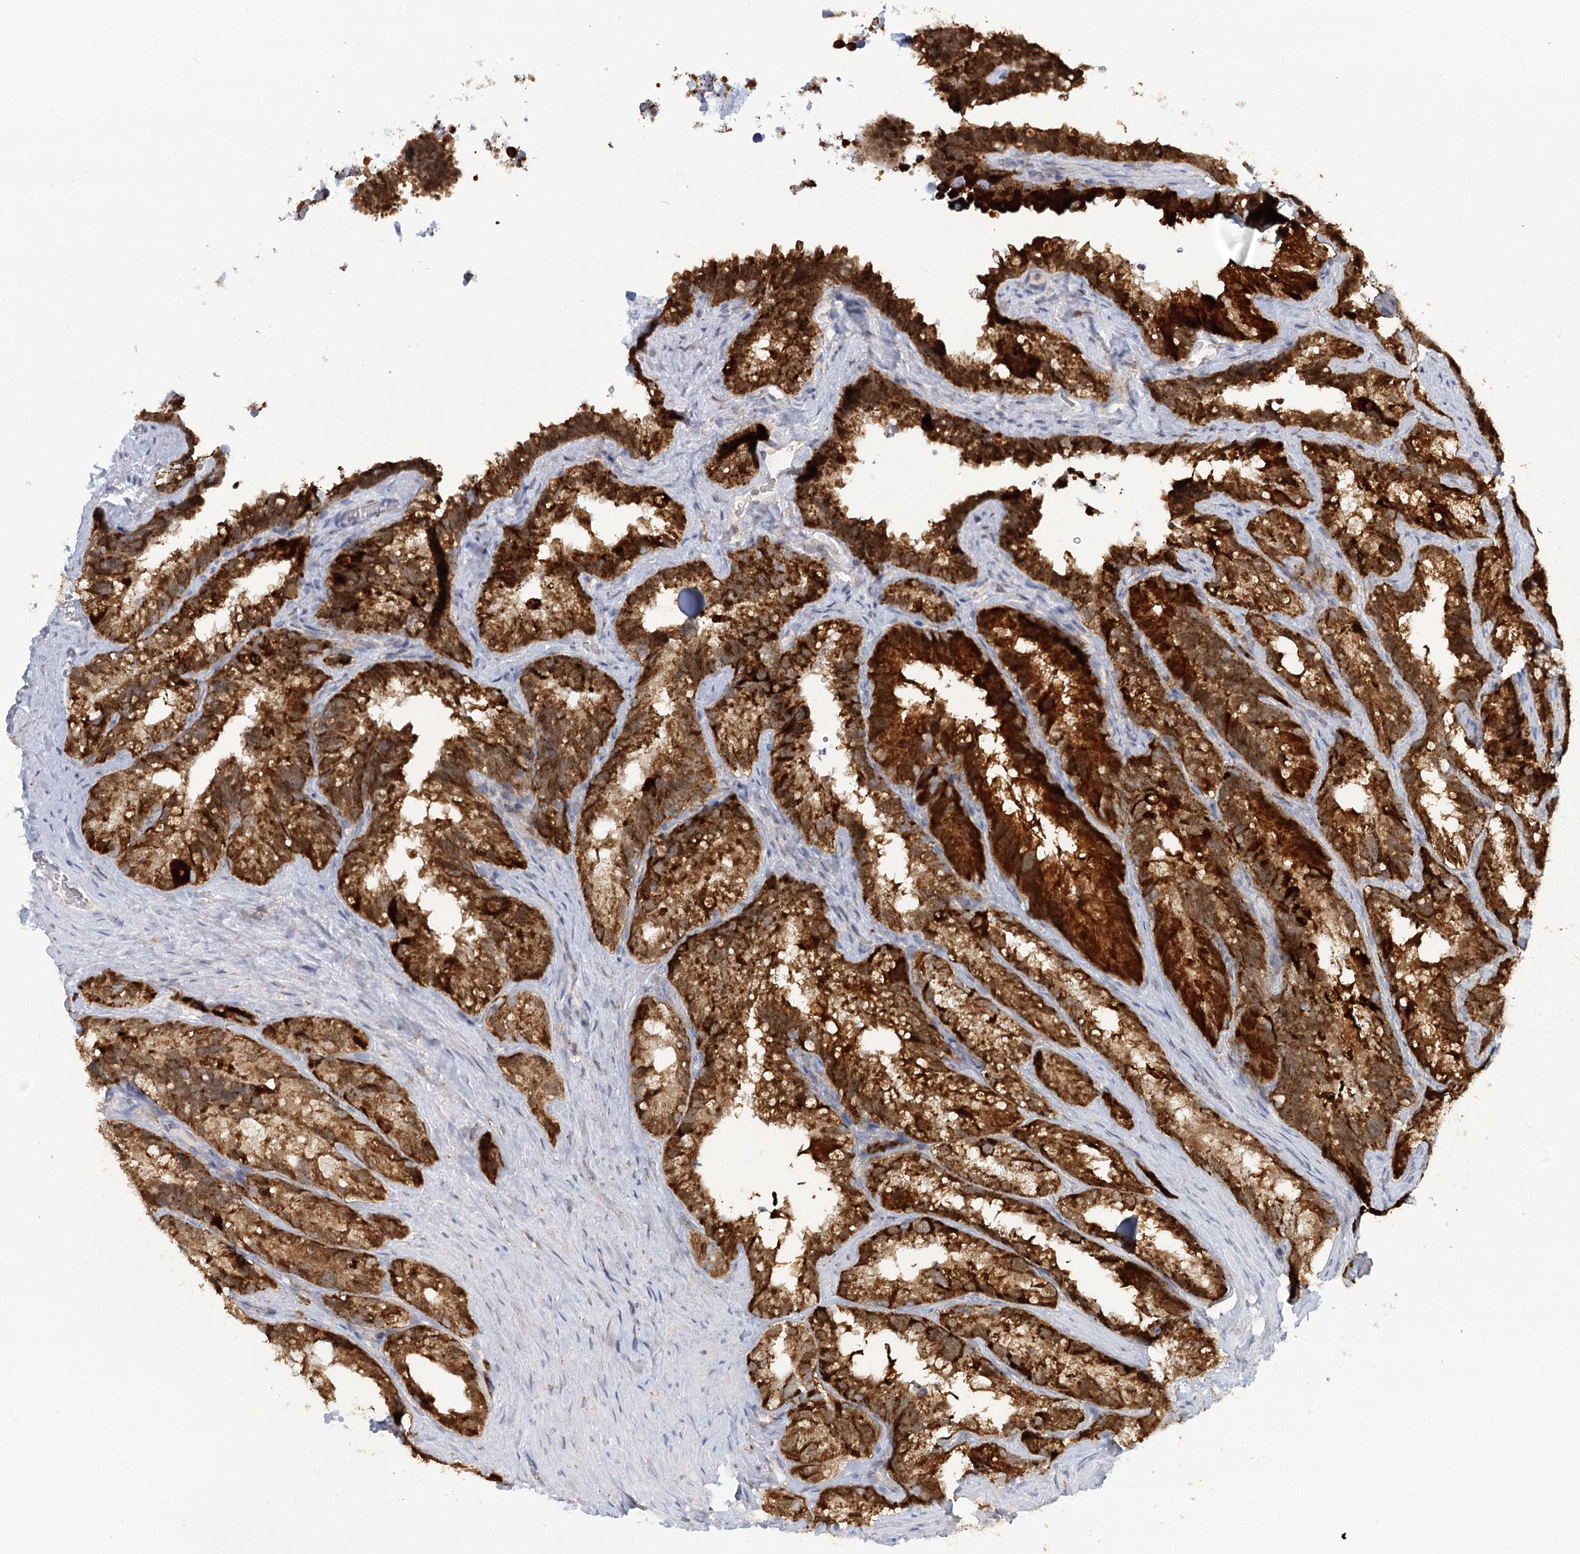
{"staining": {"intensity": "strong", "quantity": ">75%", "location": "cytoplasmic/membranous"}, "tissue": "seminal vesicle", "cell_type": "Glandular cells", "image_type": "normal", "snomed": [{"axis": "morphology", "description": "Normal tissue, NOS"}, {"axis": "topography", "description": "Seminal veicle"}], "caption": "Immunohistochemical staining of unremarkable human seminal vesicle displays >75% levels of strong cytoplasmic/membranous protein expression in about >75% of glandular cells. (Brightfield microscopy of DAB IHC at high magnification).", "gene": "TAS1R1", "patient": {"sex": "male", "age": 60}}